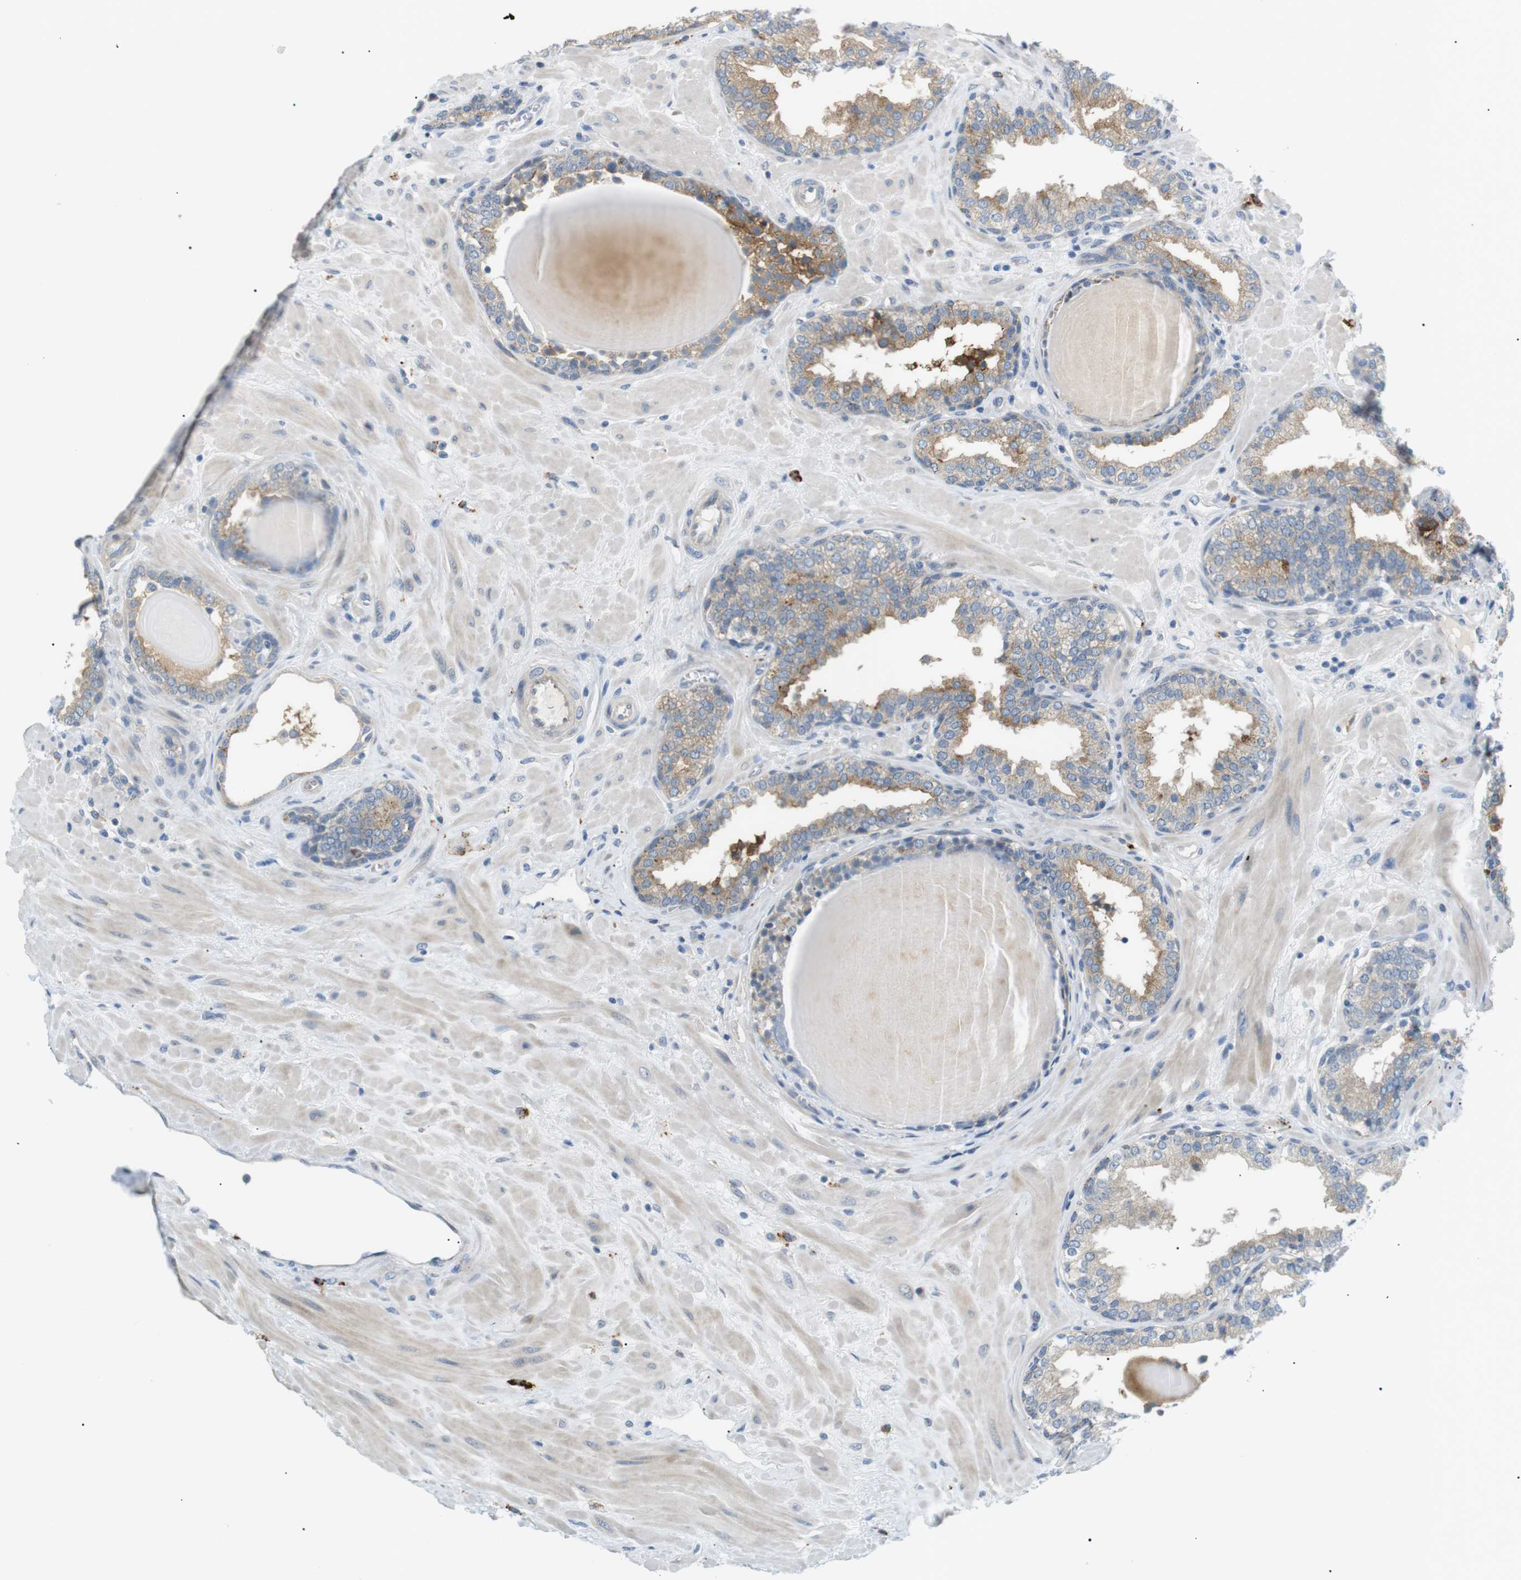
{"staining": {"intensity": "strong", "quantity": "<25%", "location": "cytoplasmic/membranous"}, "tissue": "prostate", "cell_type": "Glandular cells", "image_type": "normal", "snomed": [{"axis": "morphology", "description": "Normal tissue, NOS"}, {"axis": "topography", "description": "Prostate"}], "caption": "The photomicrograph reveals a brown stain indicating the presence of a protein in the cytoplasmic/membranous of glandular cells in prostate. The staining was performed using DAB (3,3'-diaminobenzidine), with brown indicating positive protein expression. Nuclei are stained blue with hematoxylin.", "gene": "B4GALNT2", "patient": {"sex": "male", "age": 51}}